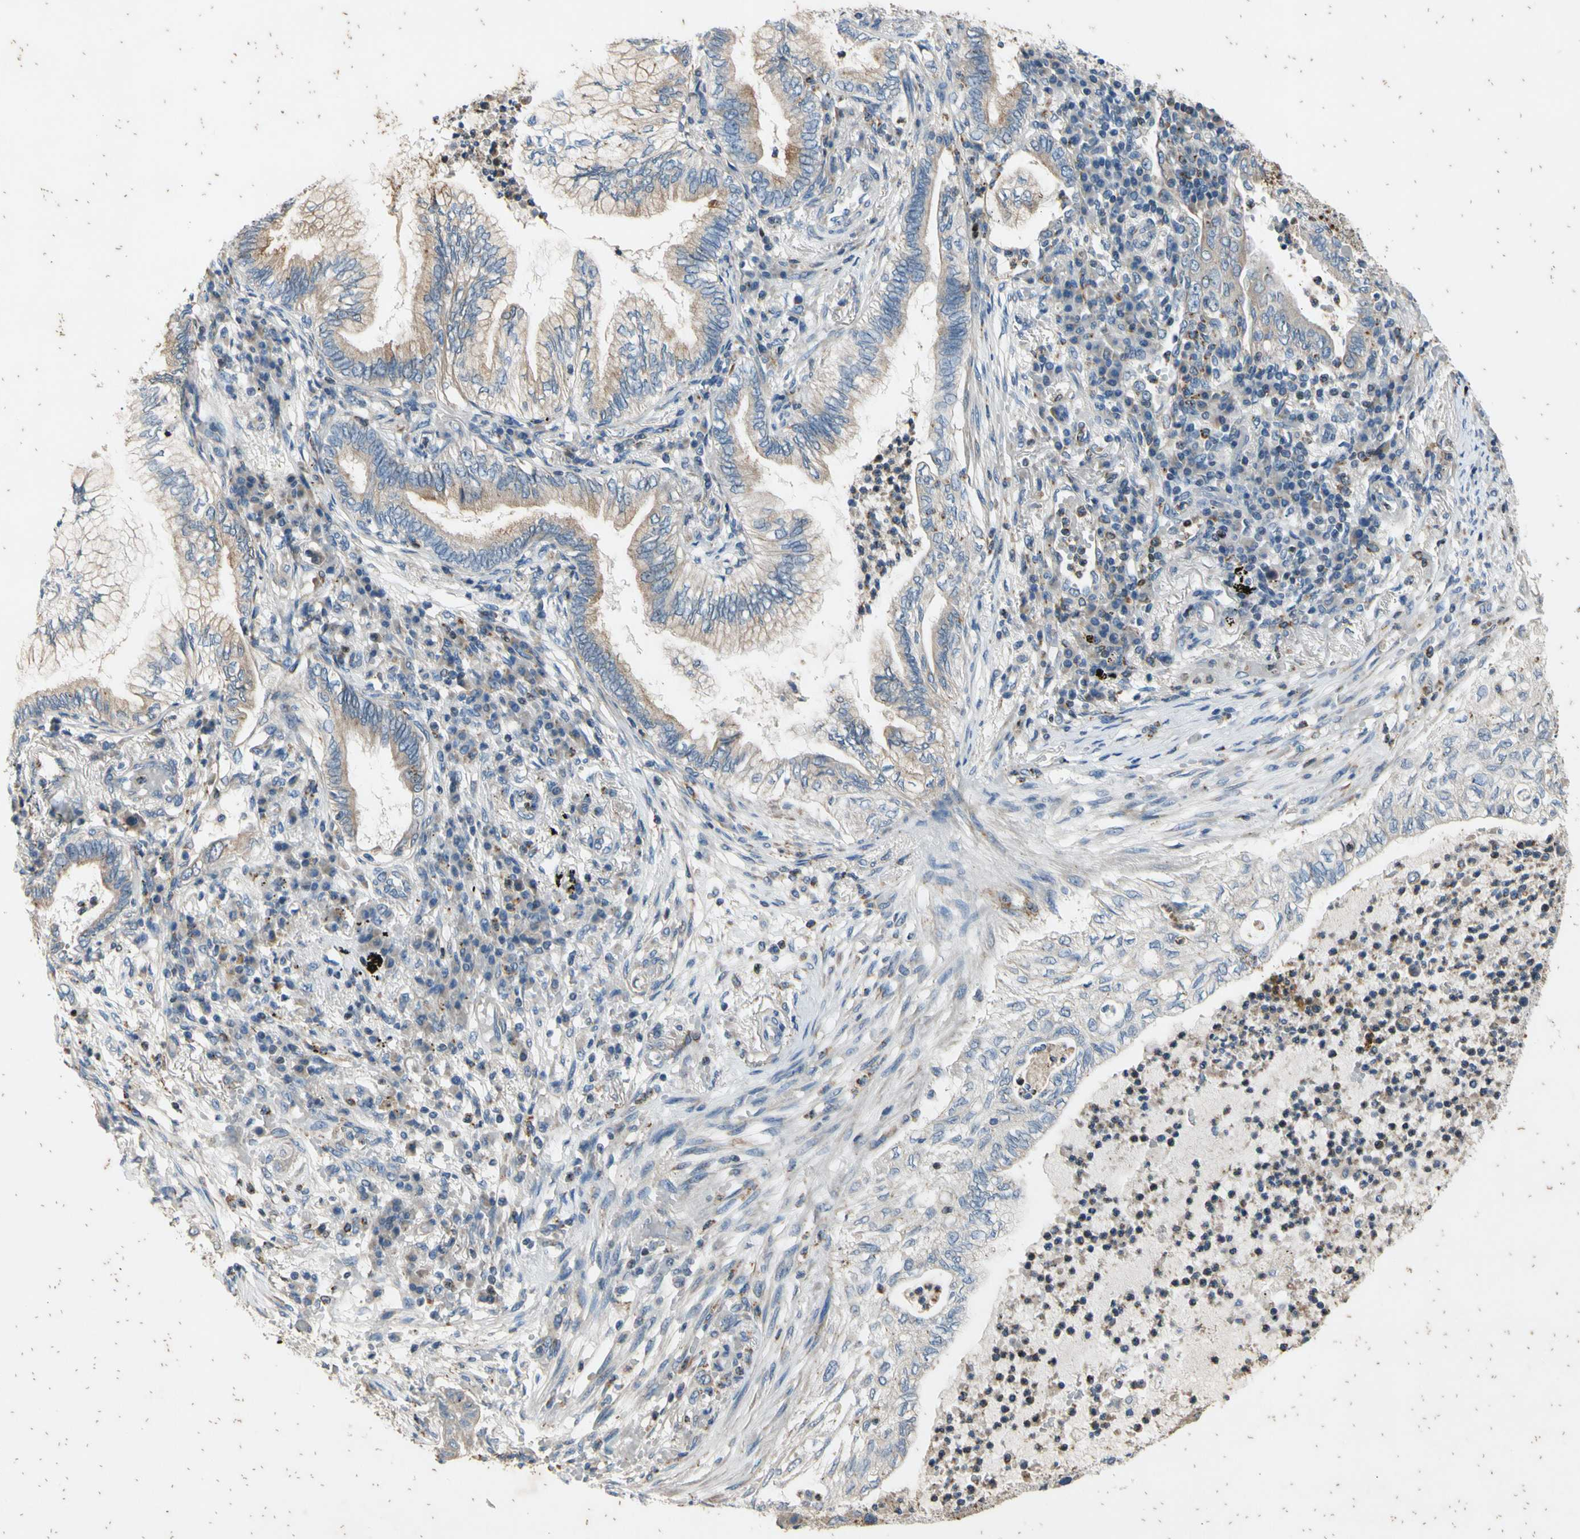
{"staining": {"intensity": "weak", "quantity": ">75%", "location": "cytoplasmic/membranous"}, "tissue": "lung cancer", "cell_type": "Tumor cells", "image_type": "cancer", "snomed": [{"axis": "morphology", "description": "Normal tissue, NOS"}, {"axis": "morphology", "description": "Adenocarcinoma, NOS"}, {"axis": "topography", "description": "Bronchus"}, {"axis": "topography", "description": "Lung"}], "caption": "Weak cytoplasmic/membranous expression is appreciated in about >75% of tumor cells in lung cancer.", "gene": "TBX21", "patient": {"sex": "female", "age": 70}}